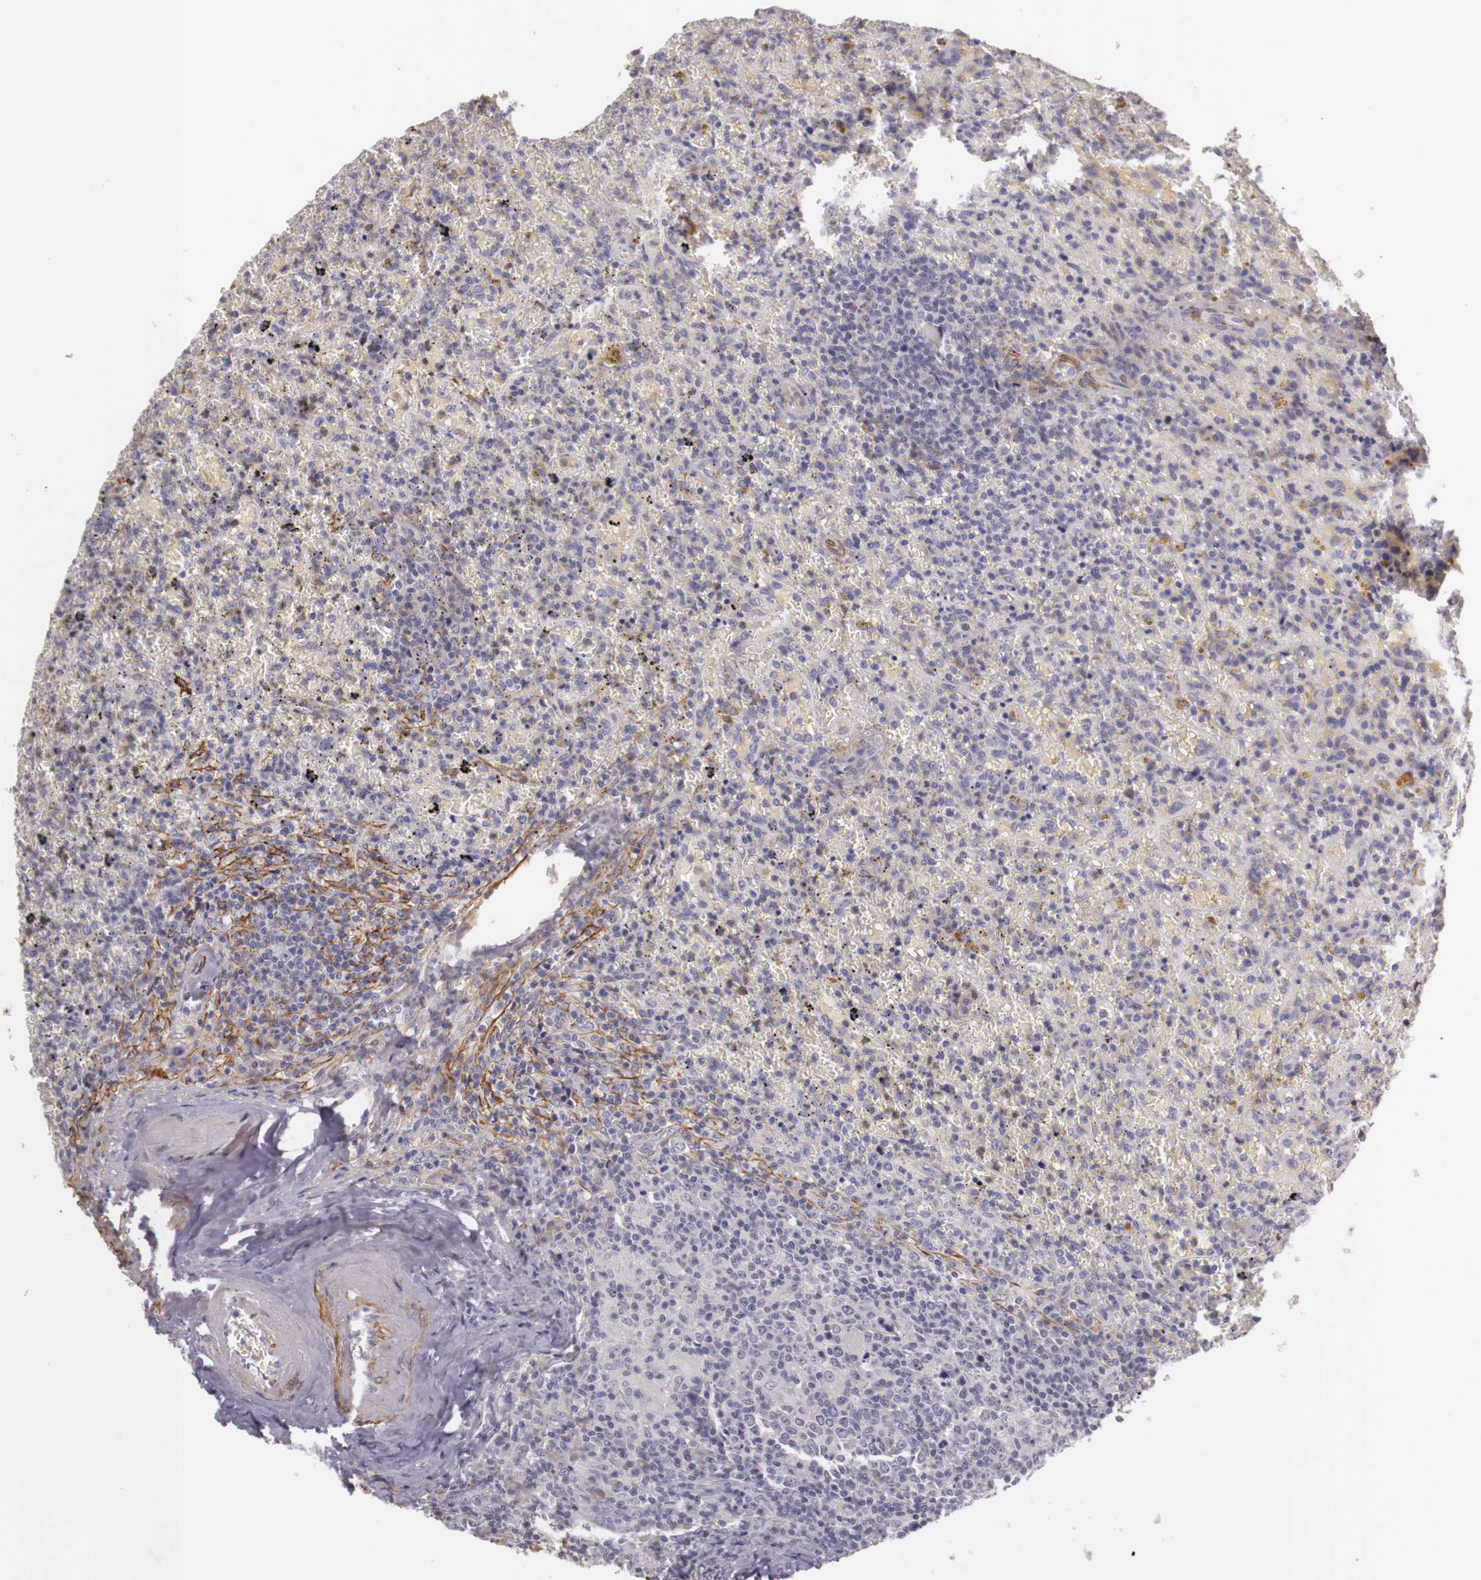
{"staining": {"intensity": "weak", "quantity": "25%-75%", "location": "cytoplasmic/membranous"}, "tissue": "lymphoma", "cell_type": "Tumor cells", "image_type": "cancer", "snomed": [{"axis": "morphology", "description": "Malignant lymphoma, non-Hodgkin's type, High grade"}, {"axis": "topography", "description": "Spleen"}, {"axis": "topography", "description": "Lymph node"}], "caption": "Lymphoma stained with a protein marker reveals weak staining in tumor cells.", "gene": "CNTN2", "patient": {"sex": "female", "age": 70}}